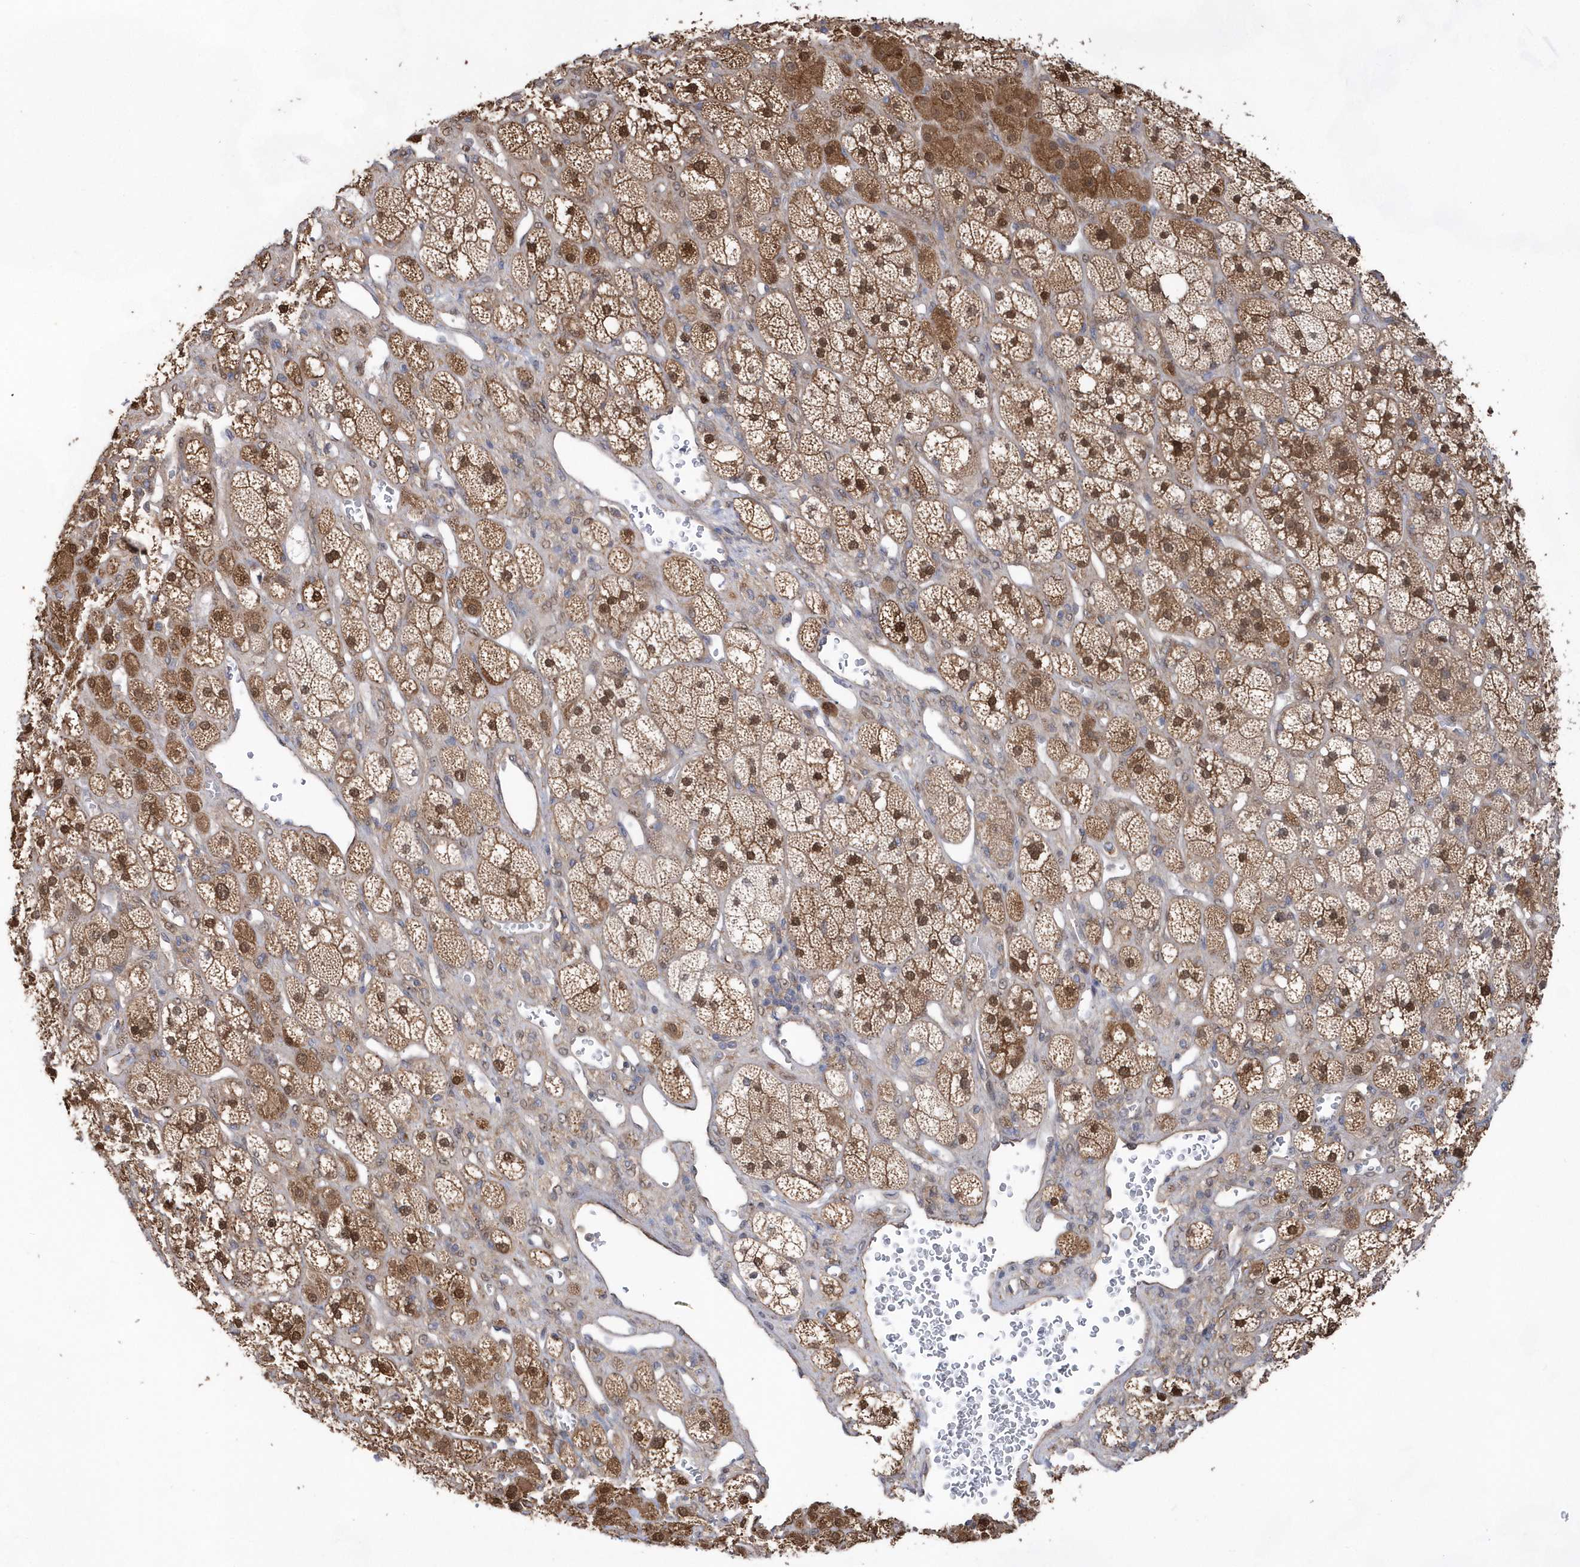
{"staining": {"intensity": "moderate", "quantity": ">75%", "location": "cytoplasmic/membranous,nuclear"}, "tissue": "adrenal gland", "cell_type": "Glandular cells", "image_type": "normal", "snomed": [{"axis": "morphology", "description": "Normal tissue, NOS"}, {"axis": "topography", "description": "Adrenal gland"}], "caption": "Immunohistochemistry (DAB (3,3'-diaminobenzidine)) staining of unremarkable human adrenal gland reveals moderate cytoplasmic/membranous,nuclear protein positivity in approximately >75% of glandular cells. The staining was performed using DAB to visualize the protein expression in brown, while the nuclei were stained in blue with hematoxylin (Magnification: 20x).", "gene": "BDH2", "patient": {"sex": "male", "age": 61}}